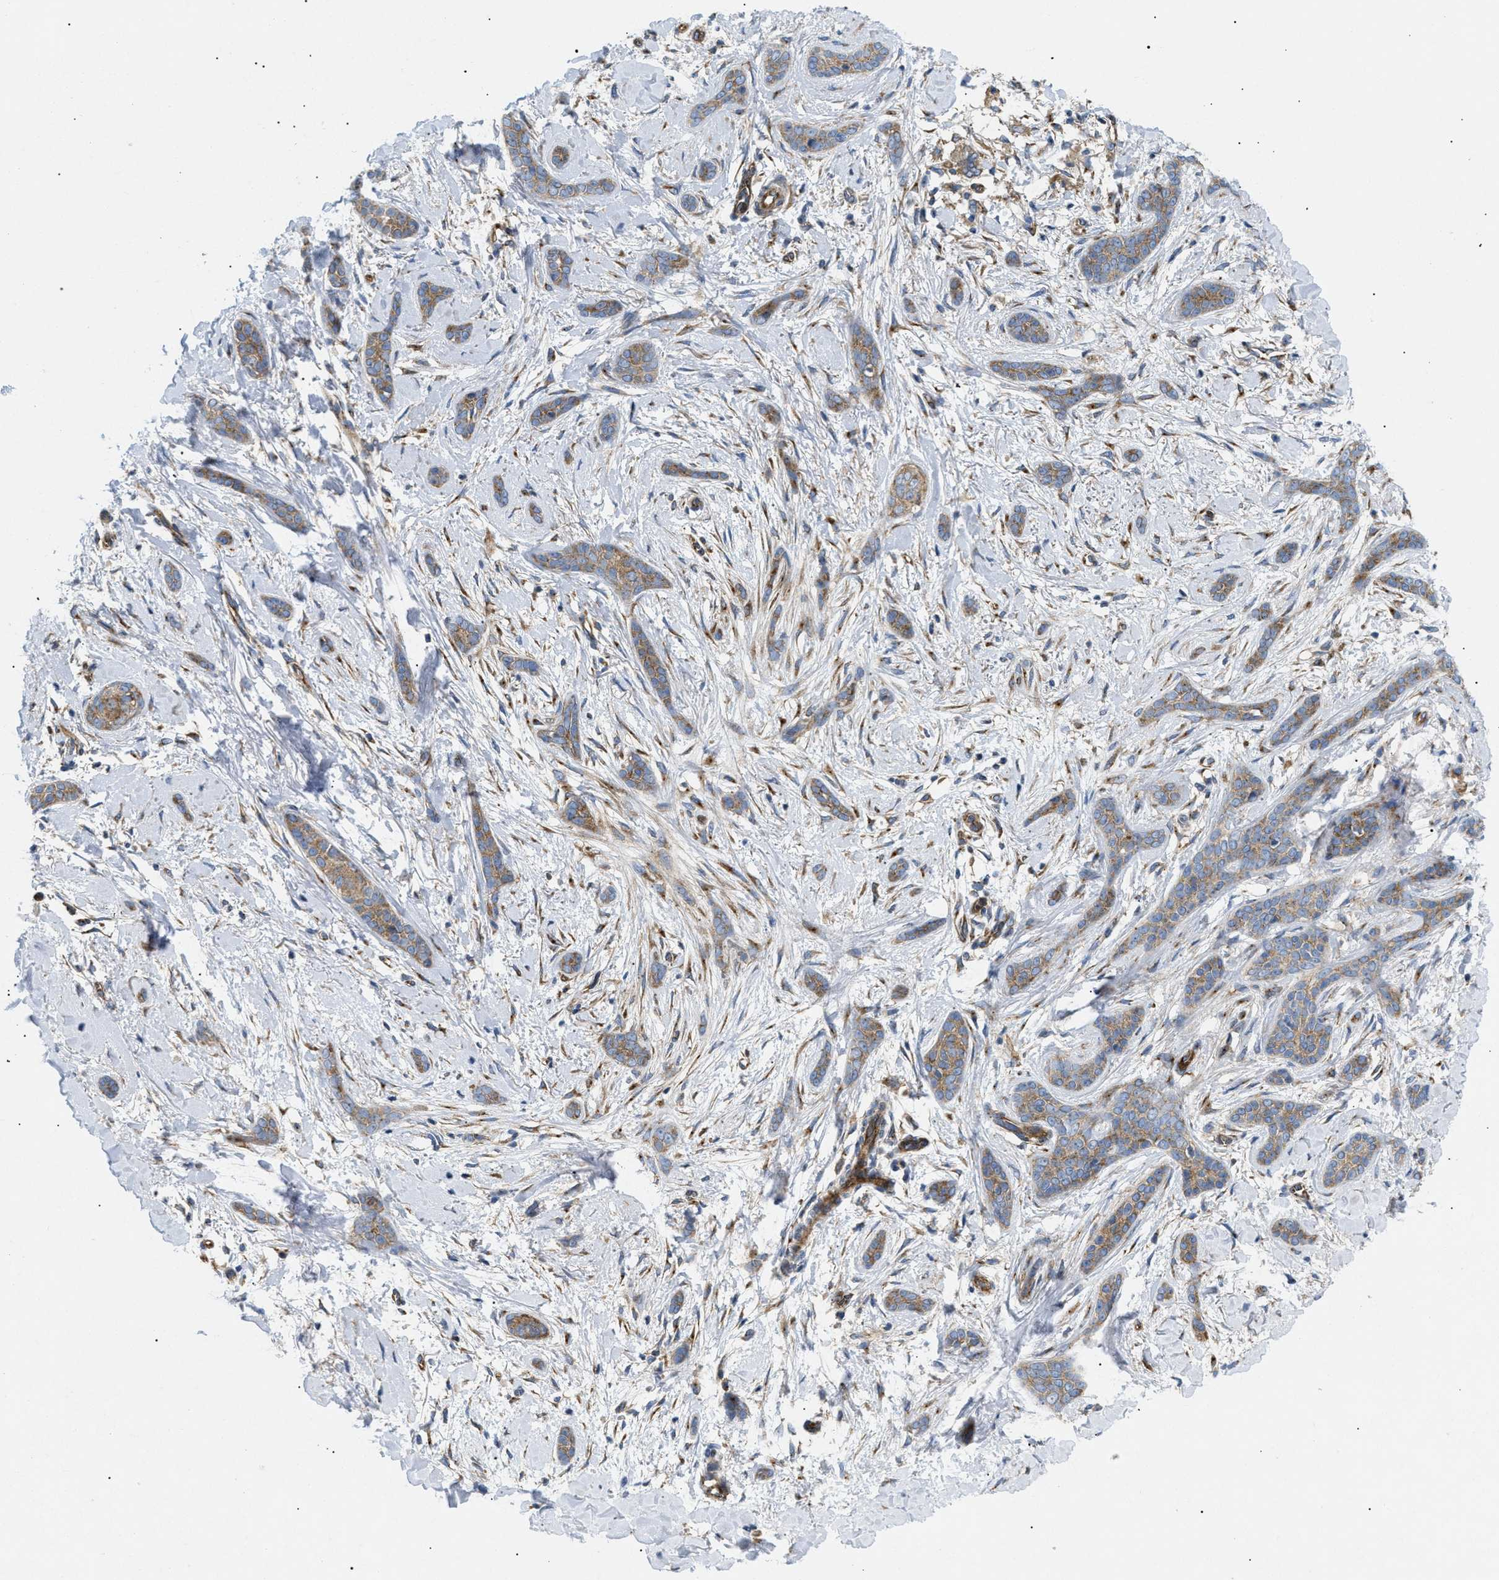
{"staining": {"intensity": "moderate", "quantity": ">75%", "location": "cytoplasmic/membranous"}, "tissue": "skin cancer", "cell_type": "Tumor cells", "image_type": "cancer", "snomed": [{"axis": "morphology", "description": "Basal cell carcinoma"}, {"axis": "morphology", "description": "Adnexal tumor, benign"}, {"axis": "topography", "description": "Skin"}], "caption": "Moderate cytoplasmic/membranous expression for a protein is appreciated in about >75% of tumor cells of skin basal cell carcinoma using IHC.", "gene": "DCTN4", "patient": {"sex": "female", "age": 42}}